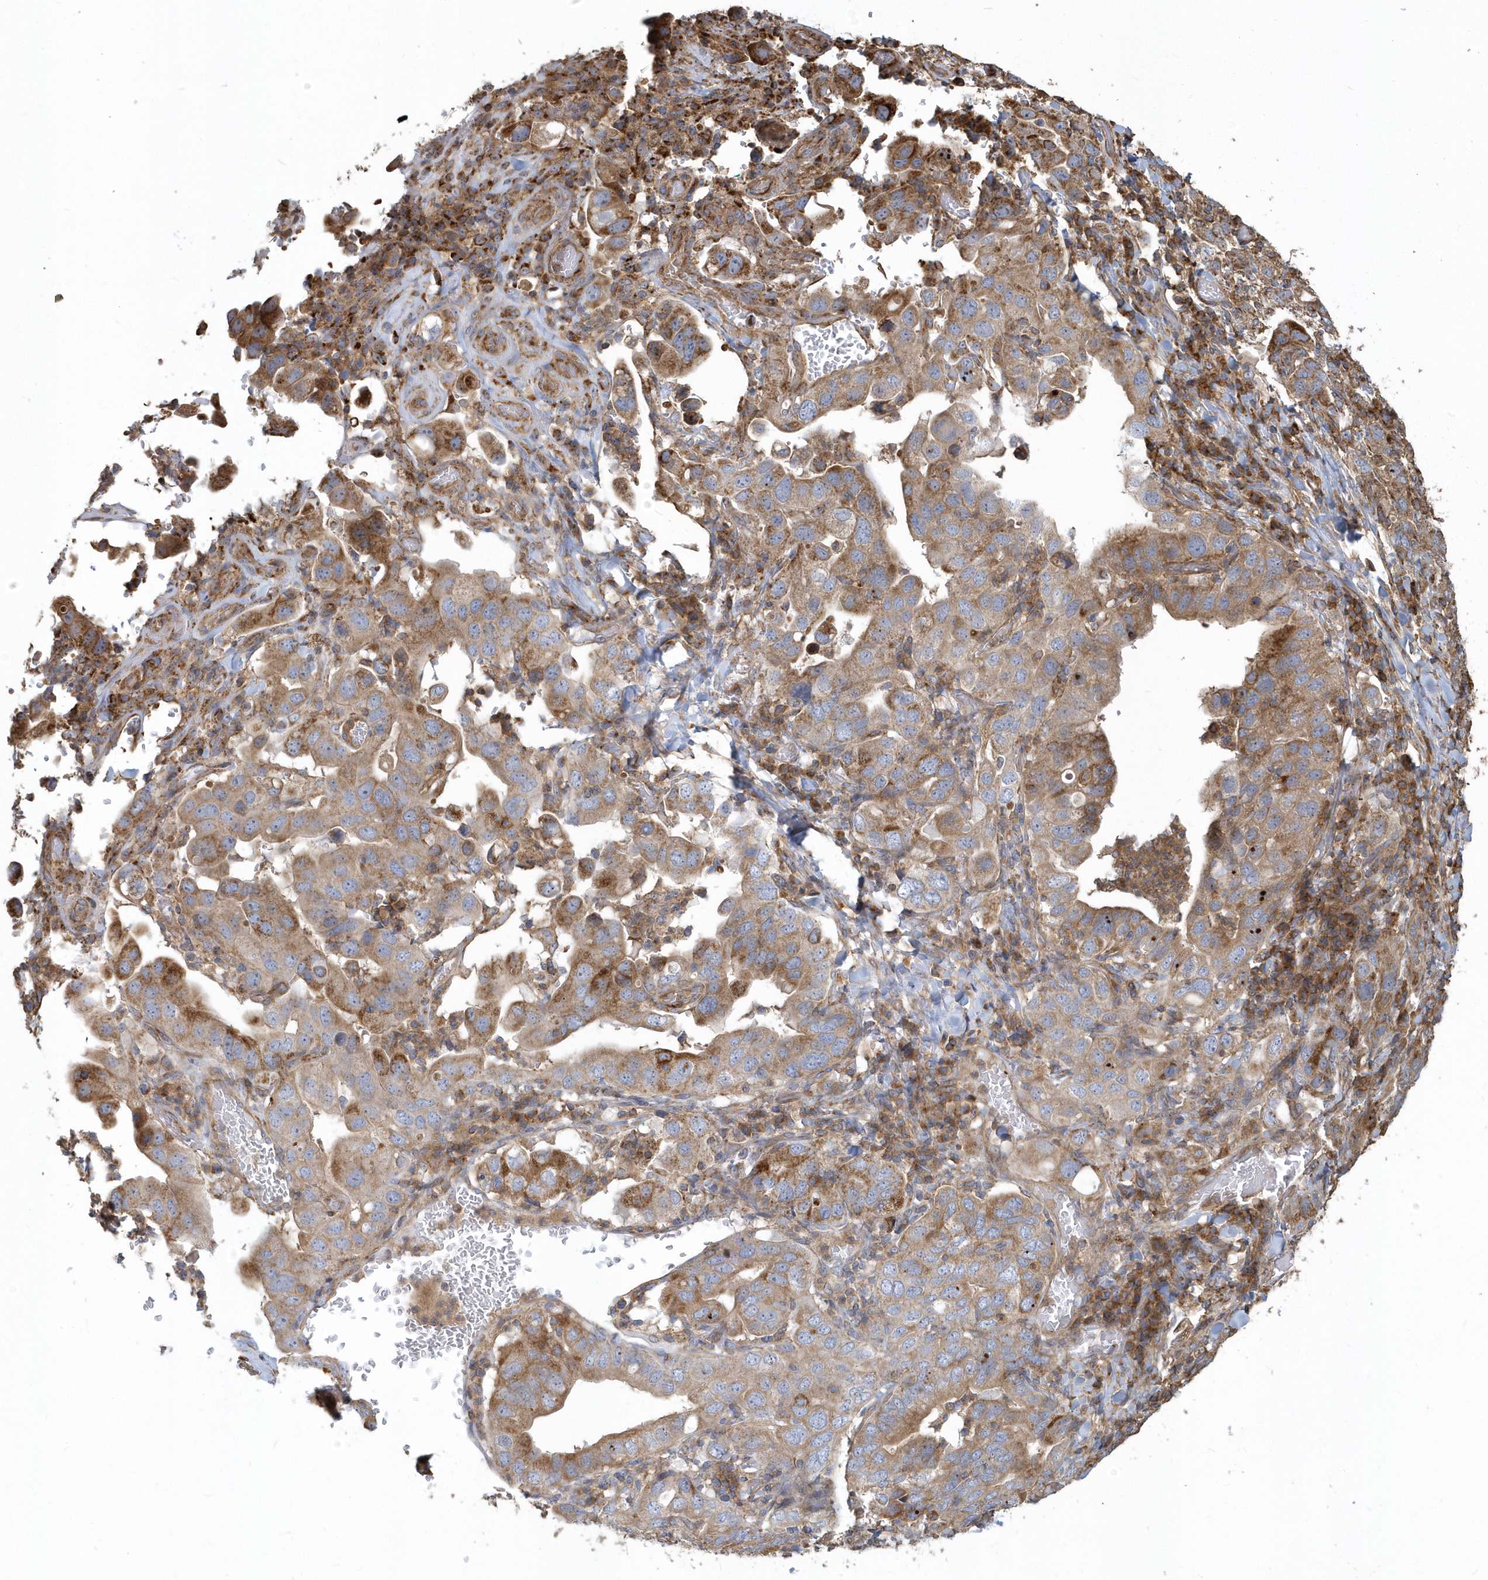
{"staining": {"intensity": "moderate", "quantity": ">75%", "location": "cytoplasmic/membranous"}, "tissue": "stomach cancer", "cell_type": "Tumor cells", "image_type": "cancer", "snomed": [{"axis": "morphology", "description": "Adenocarcinoma, NOS"}, {"axis": "topography", "description": "Stomach, upper"}], "caption": "An image of human stomach cancer stained for a protein reveals moderate cytoplasmic/membranous brown staining in tumor cells.", "gene": "TRAIP", "patient": {"sex": "male", "age": 62}}